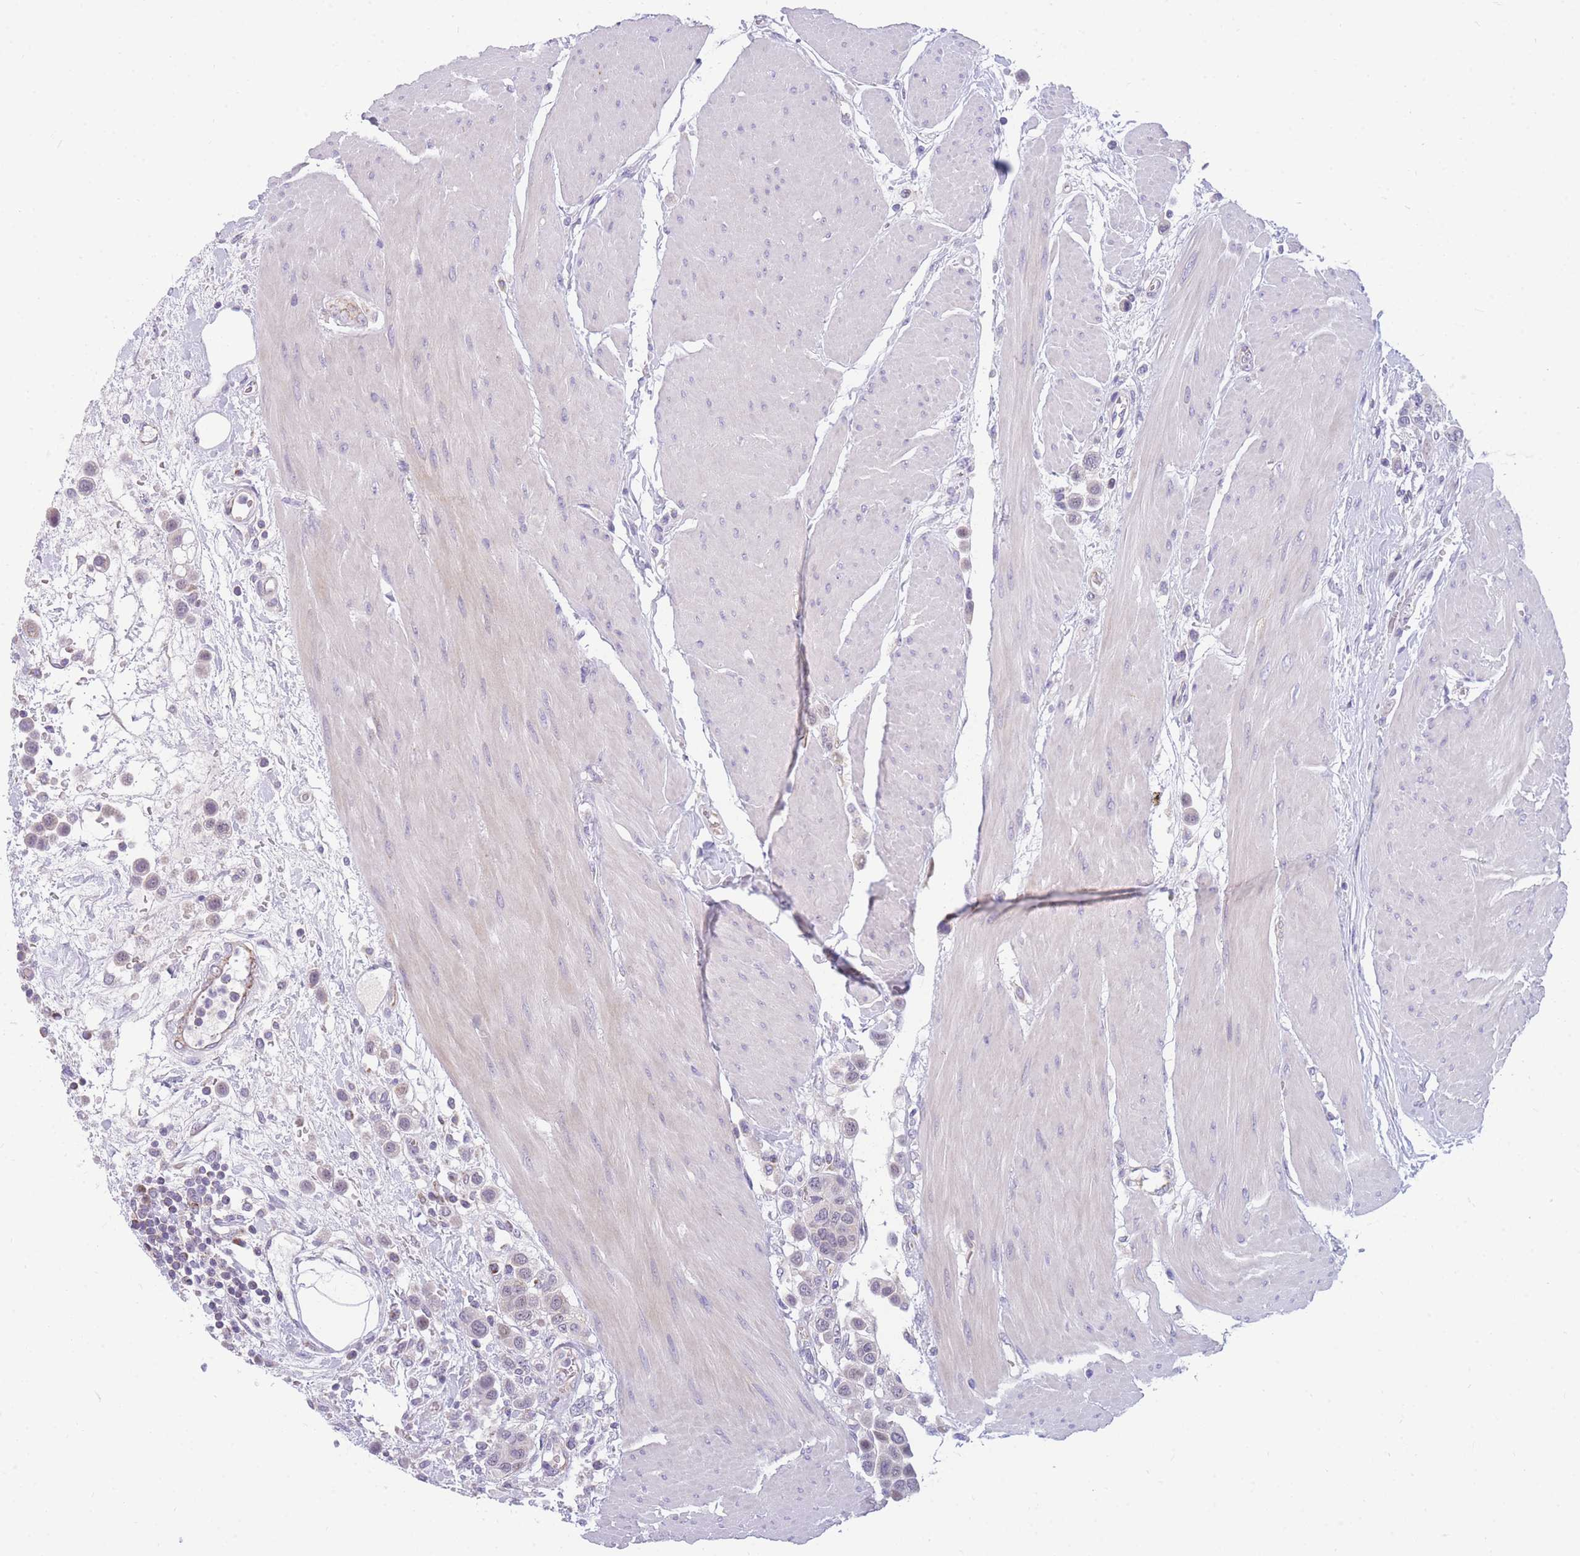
{"staining": {"intensity": "negative", "quantity": "none", "location": "none"}, "tissue": "urothelial cancer", "cell_type": "Tumor cells", "image_type": "cancer", "snomed": [{"axis": "morphology", "description": "Urothelial carcinoma, High grade"}, {"axis": "topography", "description": "Urinary bladder"}], "caption": "The image demonstrates no significant positivity in tumor cells of urothelial cancer.", "gene": "DDX49", "patient": {"sex": "male", "age": 50}}